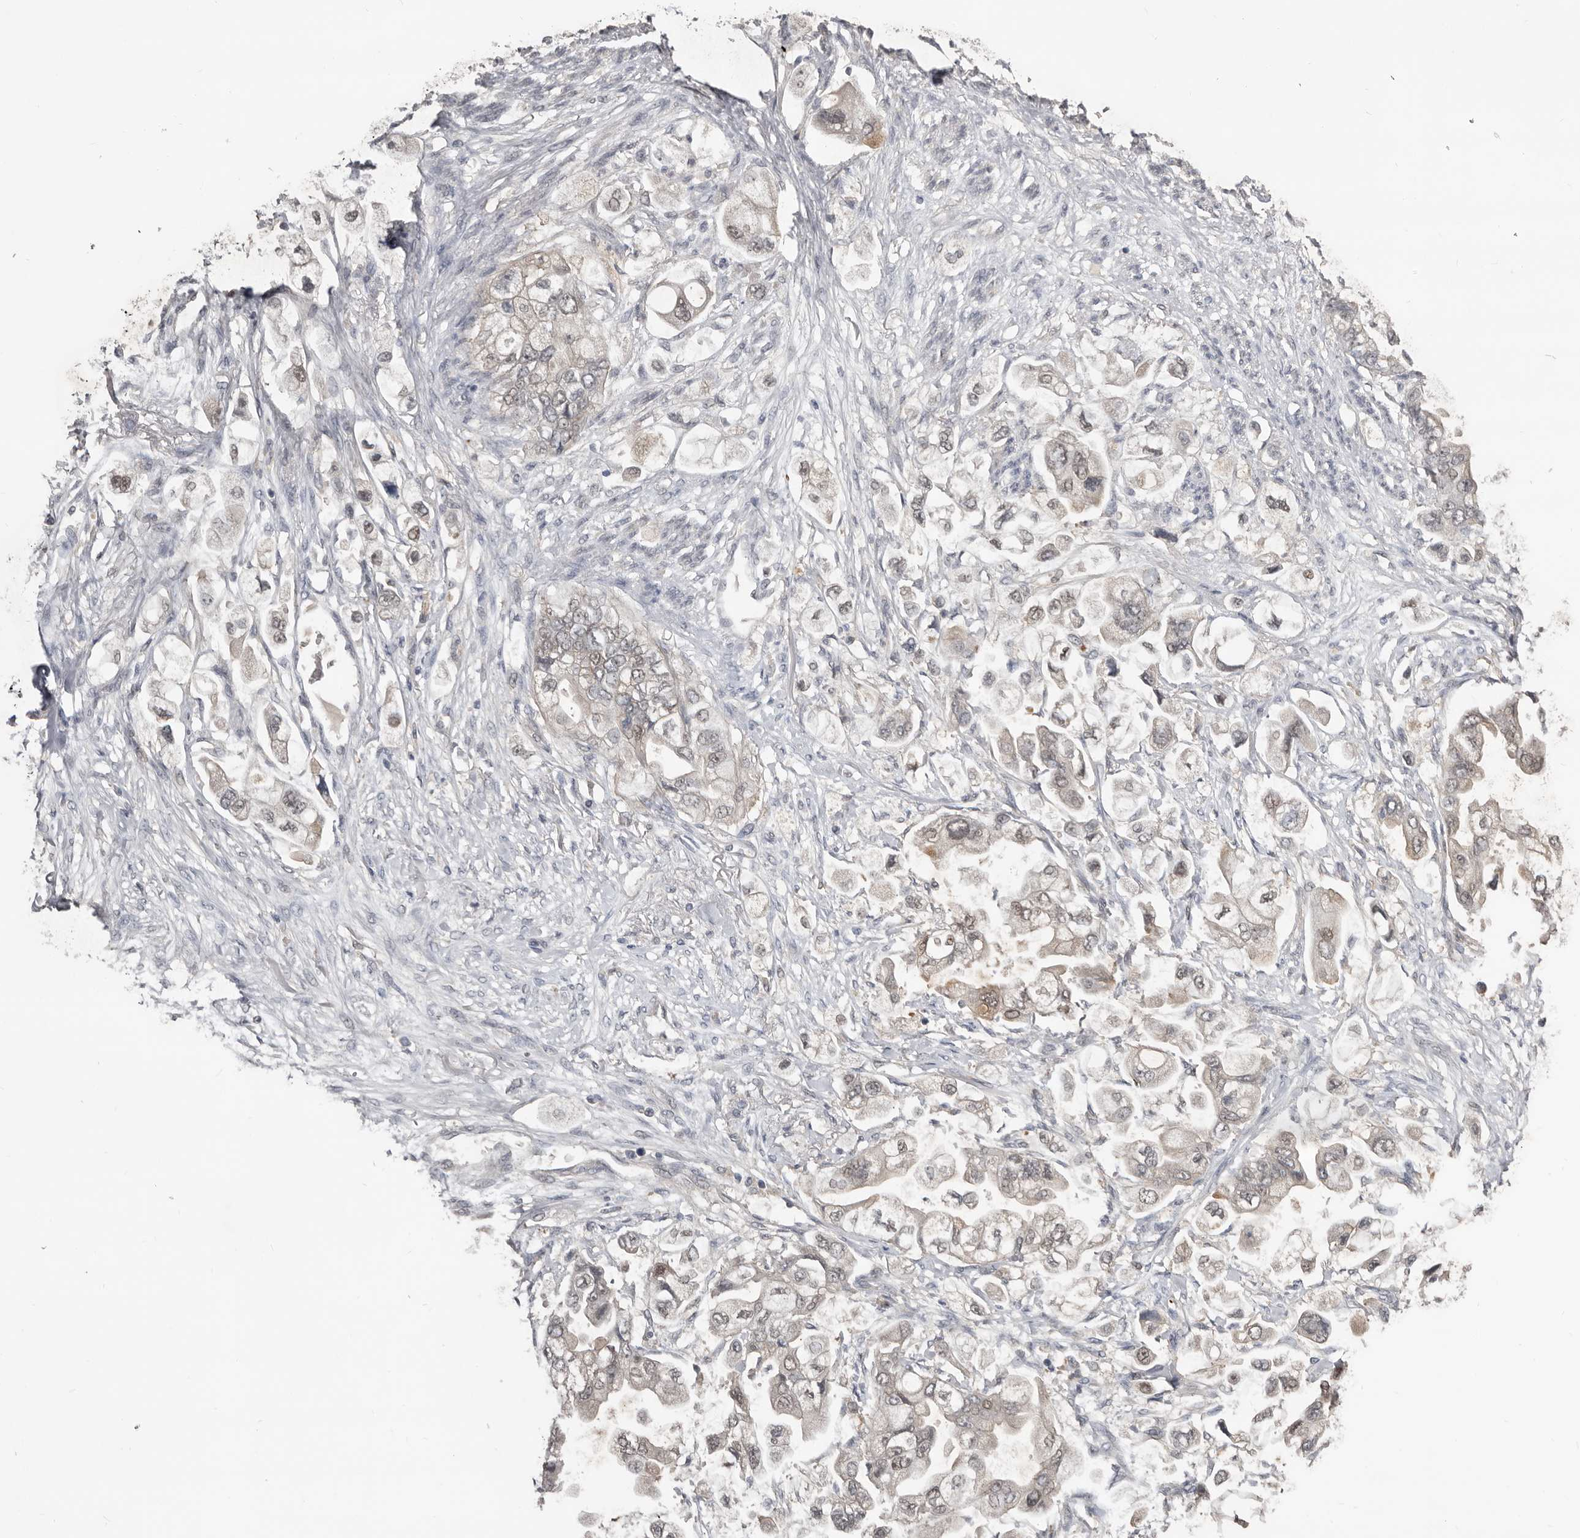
{"staining": {"intensity": "weak", "quantity": "<25%", "location": "cytoplasmic/membranous"}, "tissue": "stomach cancer", "cell_type": "Tumor cells", "image_type": "cancer", "snomed": [{"axis": "morphology", "description": "Adenocarcinoma, NOS"}, {"axis": "topography", "description": "Stomach"}], "caption": "This is a photomicrograph of IHC staining of stomach cancer, which shows no staining in tumor cells.", "gene": "RBKS", "patient": {"sex": "male", "age": 62}}